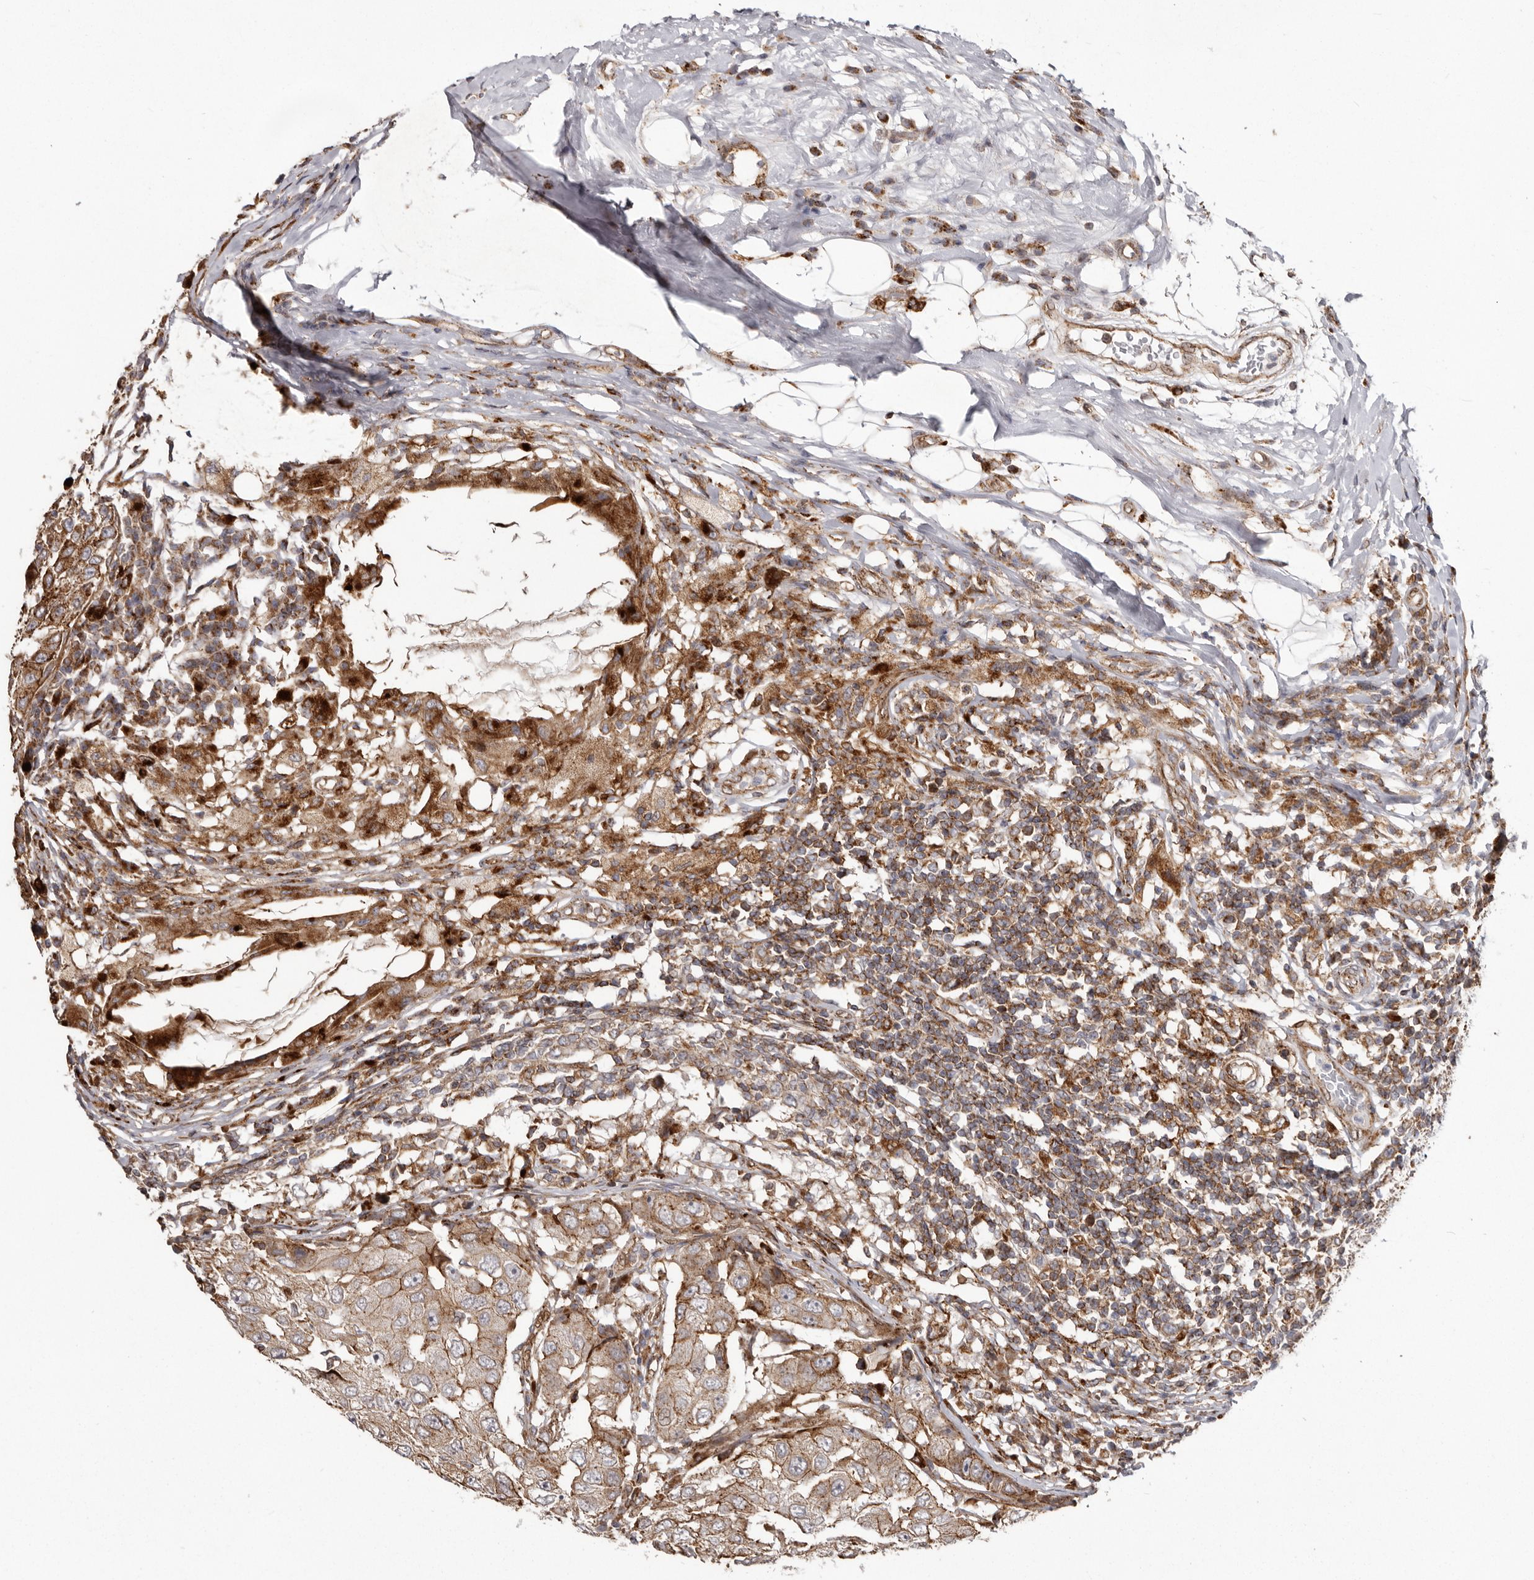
{"staining": {"intensity": "moderate", "quantity": ">75%", "location": "cytoplasmic/membranous"}, "tissue": "breast cancer", "cell_type": "Tumor cells", "image_type": "cancer", "snomed": [{"axis": "morphology", "description": "Duct carcinoma"}, {"axis": "topography", "description": "Breast"}], "caption": "Immunohistochemical staining of human breast cancer demonstrates moderate cytoplasmic/membranous protein expression in approximately >75% of tumor cells.", "gene": "NUP43", "patient": {"sex": "female", "age": 27}}